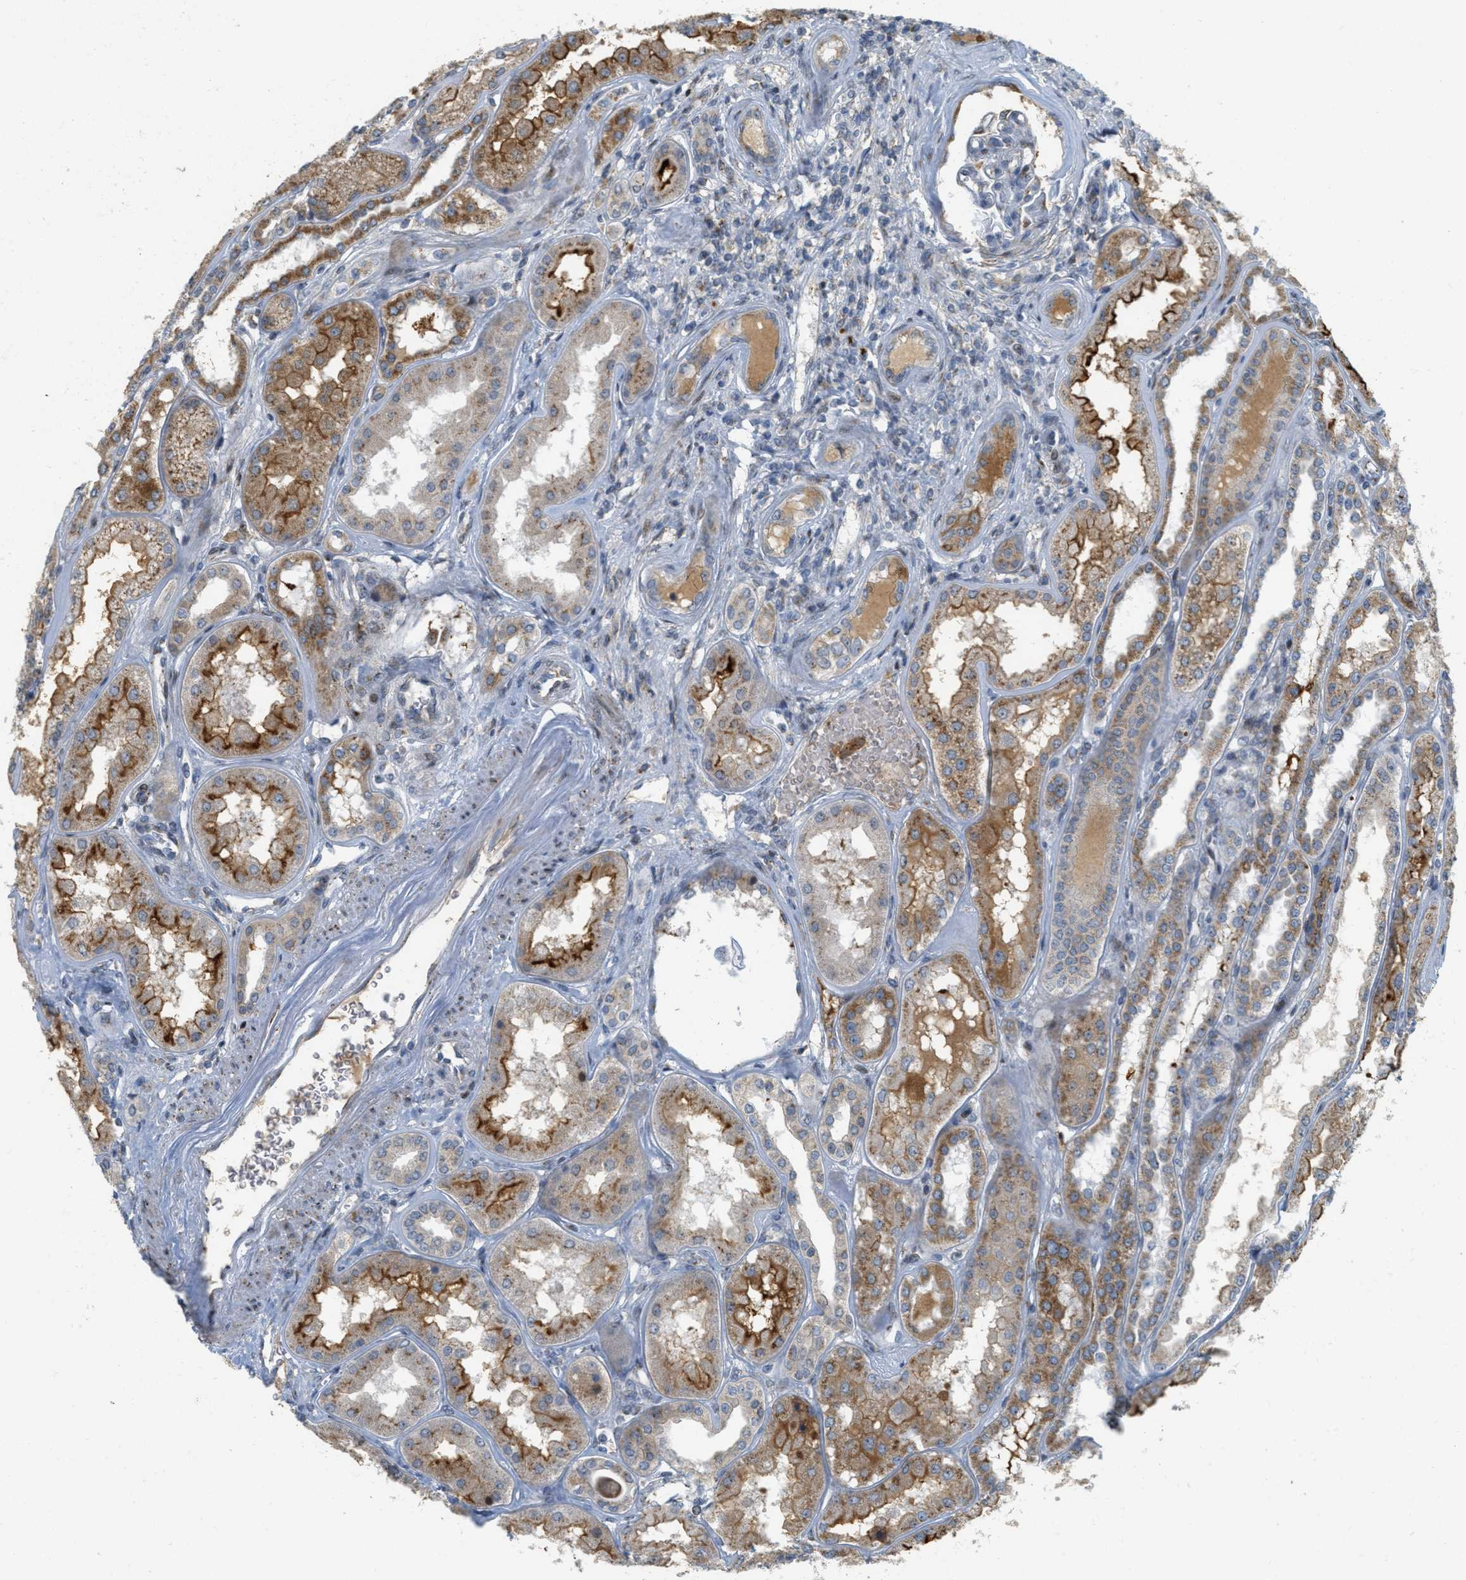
{"staining": {"intensity": "moderate", "quantity": "25%-75%", "location": "cytoplasmic/membranous"}, "tissue": "kidney", "cell_type": "Cells in glomeruli", "image_type": "normal", "snomed": [{"axis": "morphology", "description": "Normal tissue, NOS"}, {"axis": "topography", "description": "Kidney"}], "caption": "Protein staining exhibits moderate cytoplasmic/membranous positivity in about 25%-75% of cells in glomeruli in normal kidney.", "gene": "ZFPL1", "patient": {"sex": "female", "age": 56}}